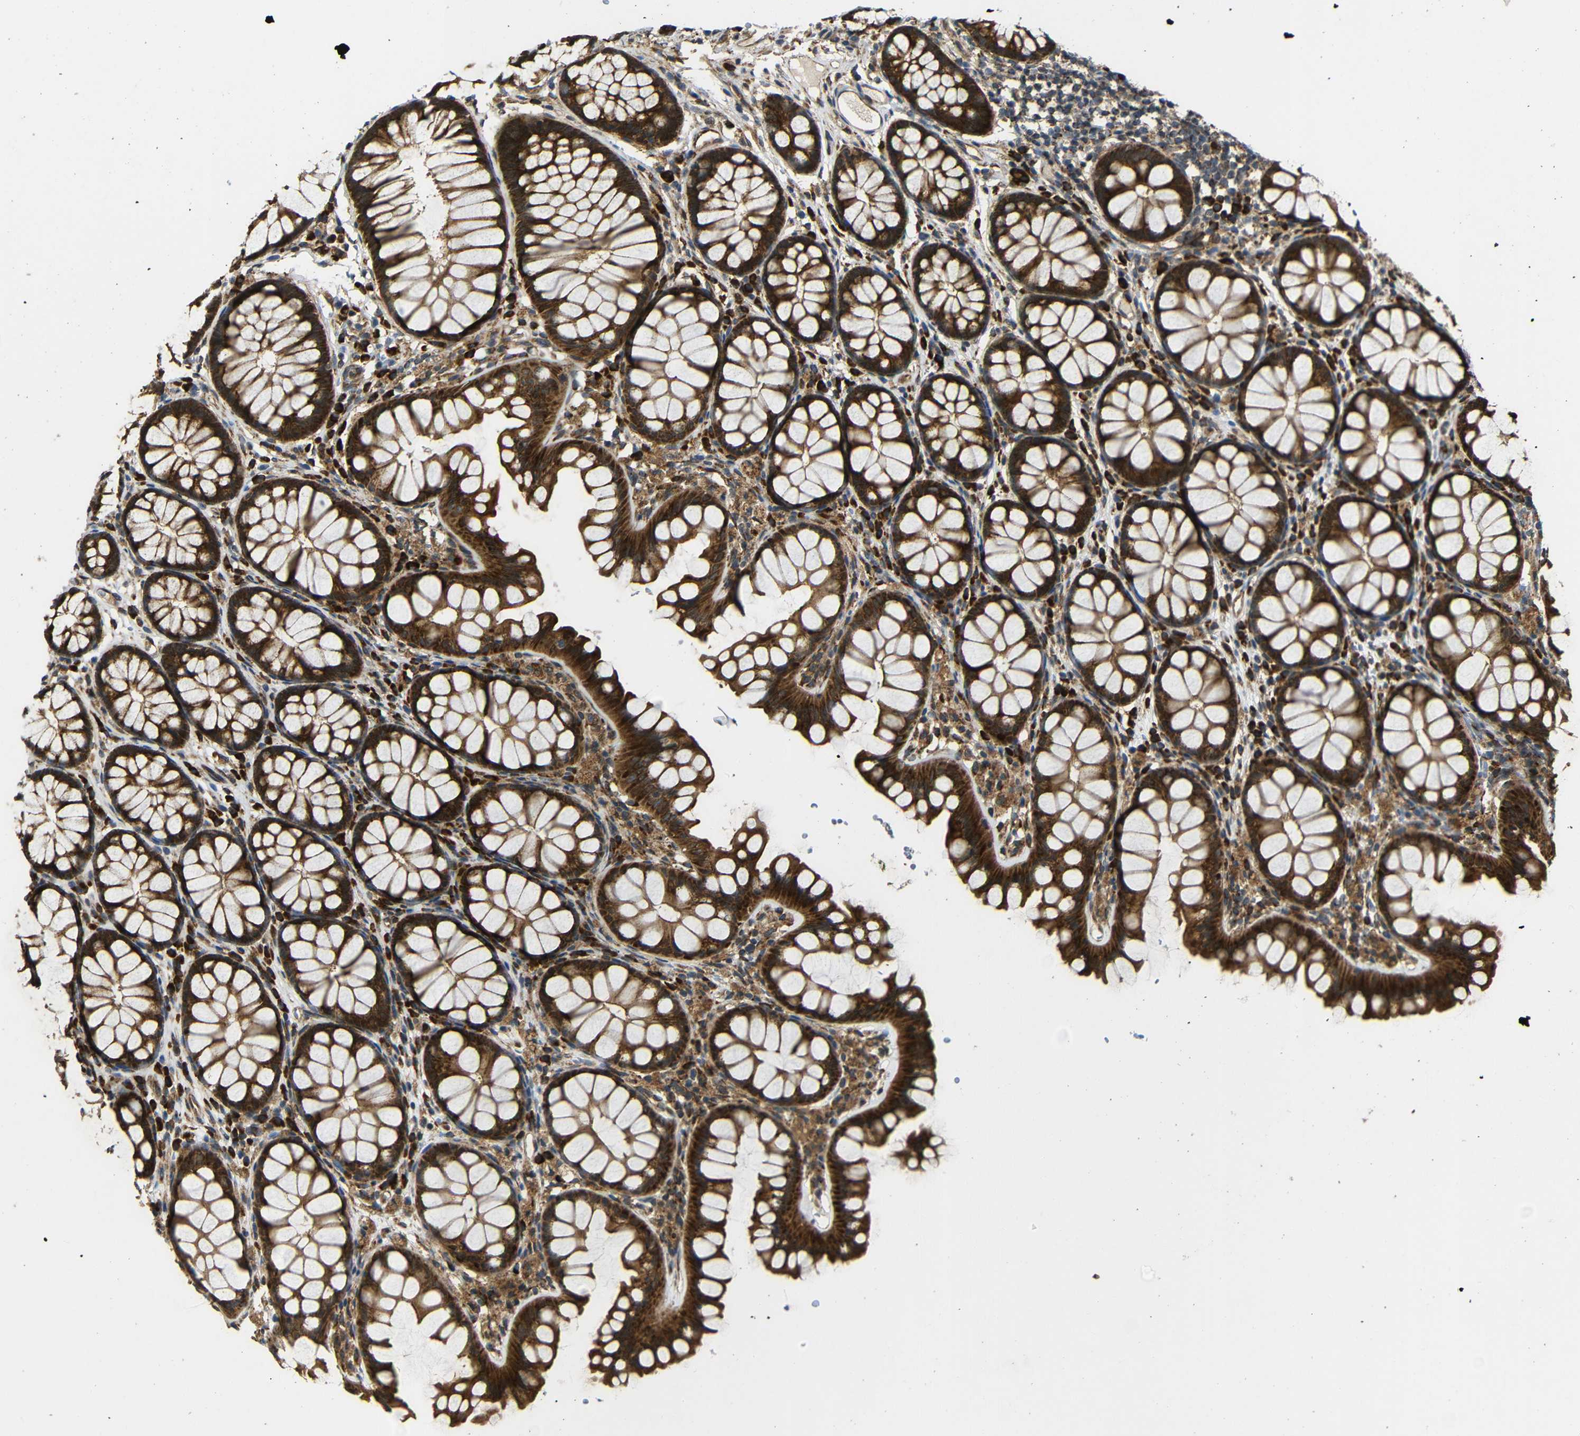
{"staining": {"intensity": "moderate", "quantity": "25%-75%", "location": "cytoplasmic/membranous"}, "tissue": "colon", "cell_type": "Endothelial cells", "image_type": "normal", "snomed": [{"axis": "morphology", "description": "Normal tissue, NOS"}, {"axis": "topography", "description": "Colon"}], "caption": "Immunohistochemistry (IHC) of unremarkable human colon demonstrates medium levels of moderate cytoplasmic/membranous positivity in approximately 25%-75% of endothelial cells.", "gene": "KANK4", "patient": {"sex": "female", "age": 55}}